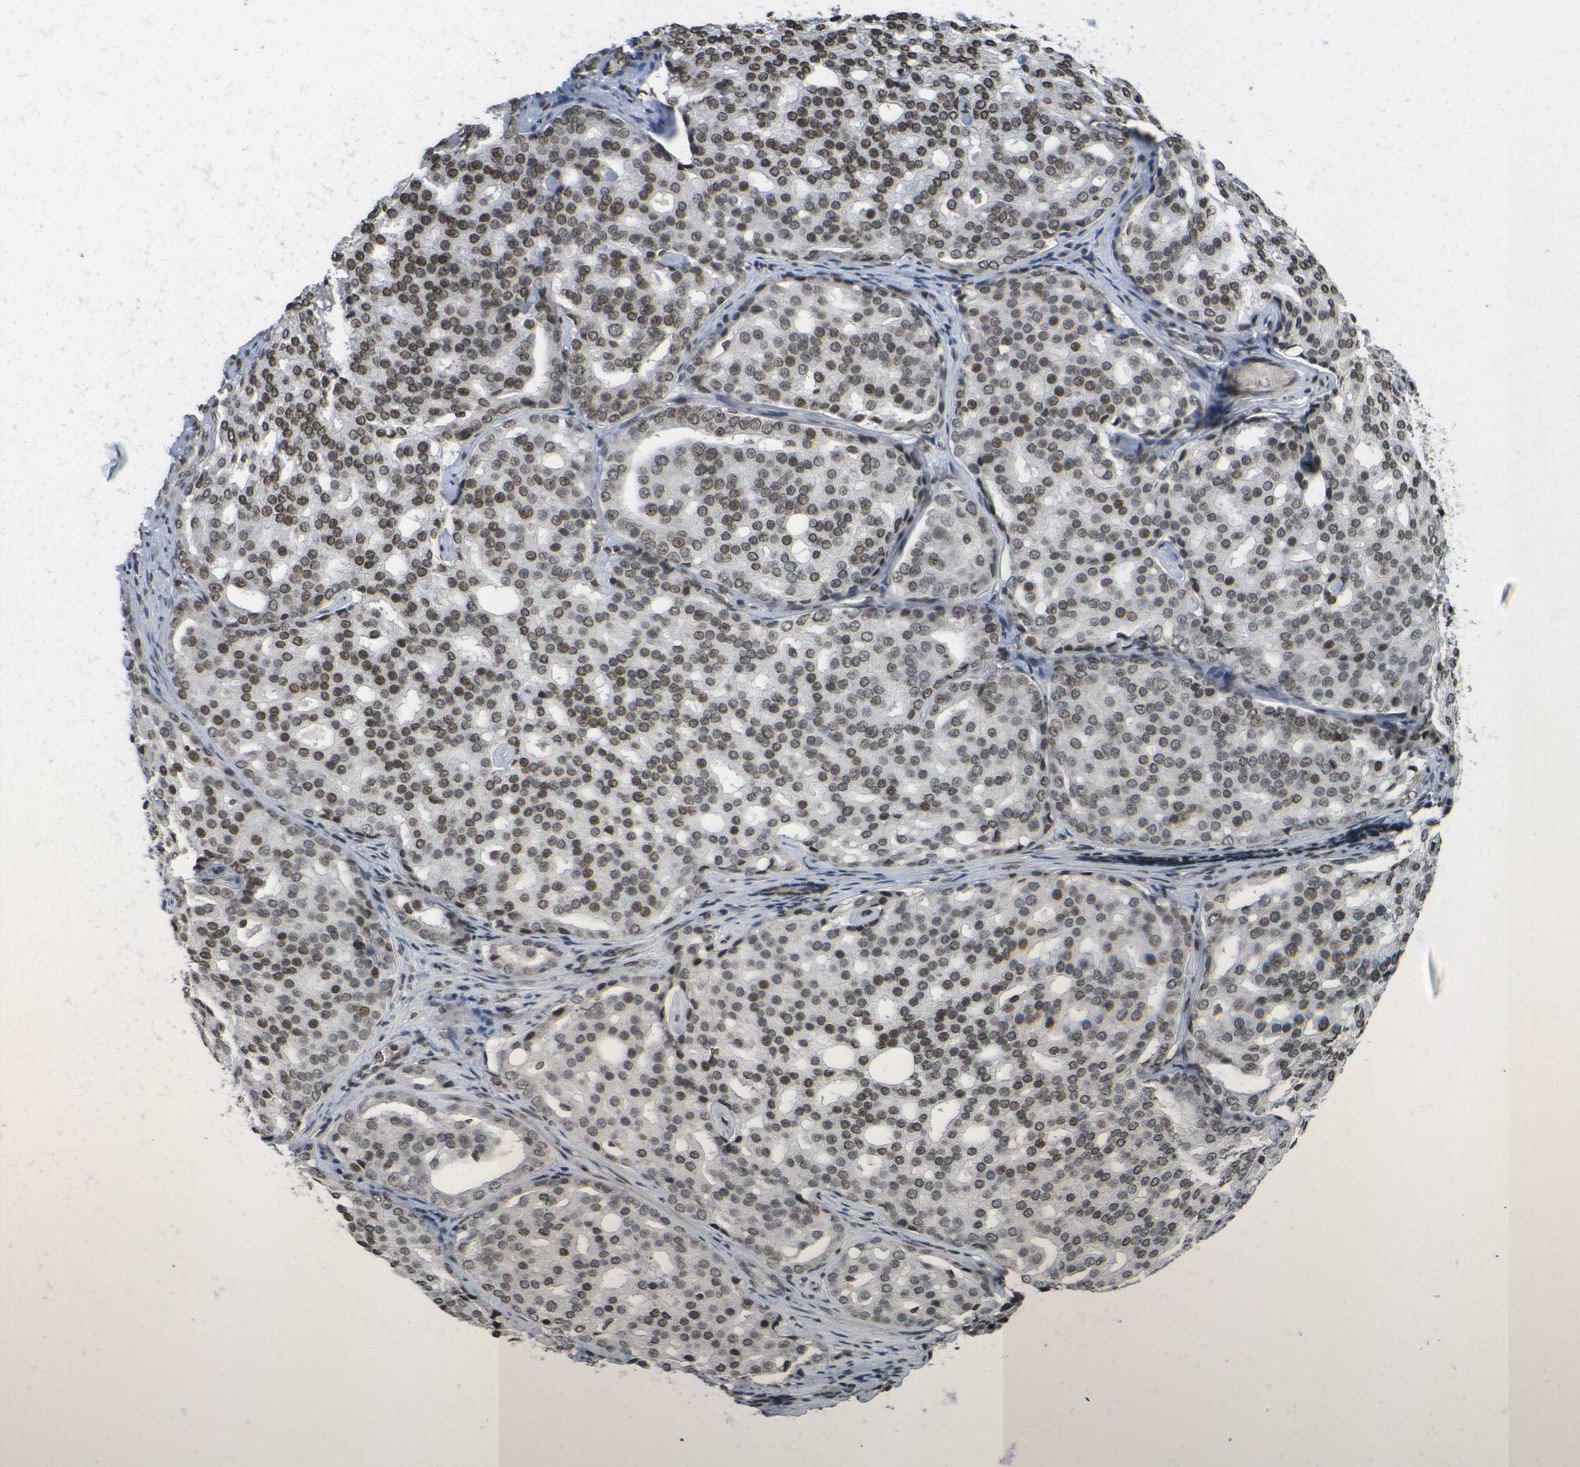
{"staining": {"intensity": "moderate", "quantity": ">75%", "location": "nuclear"}, "tissue": "prostate cancer", "cell_type": "Tumor cells", "image_type": "cancer", "snomed": [{"axis": "morphology", "description": "Adenocarcinoma, High grade"}, {"axis": "topography", "description": "Prostate"}], "caption": "Prostate cancer (adenocarcinoma (high-grade)) was stained to show a protein in brown. There is medium levels of moderate nuclear positivity in approximately >75% of tumor cells.", "gene": "H4C16", "patient": {"sex": "male", "age": 64}}